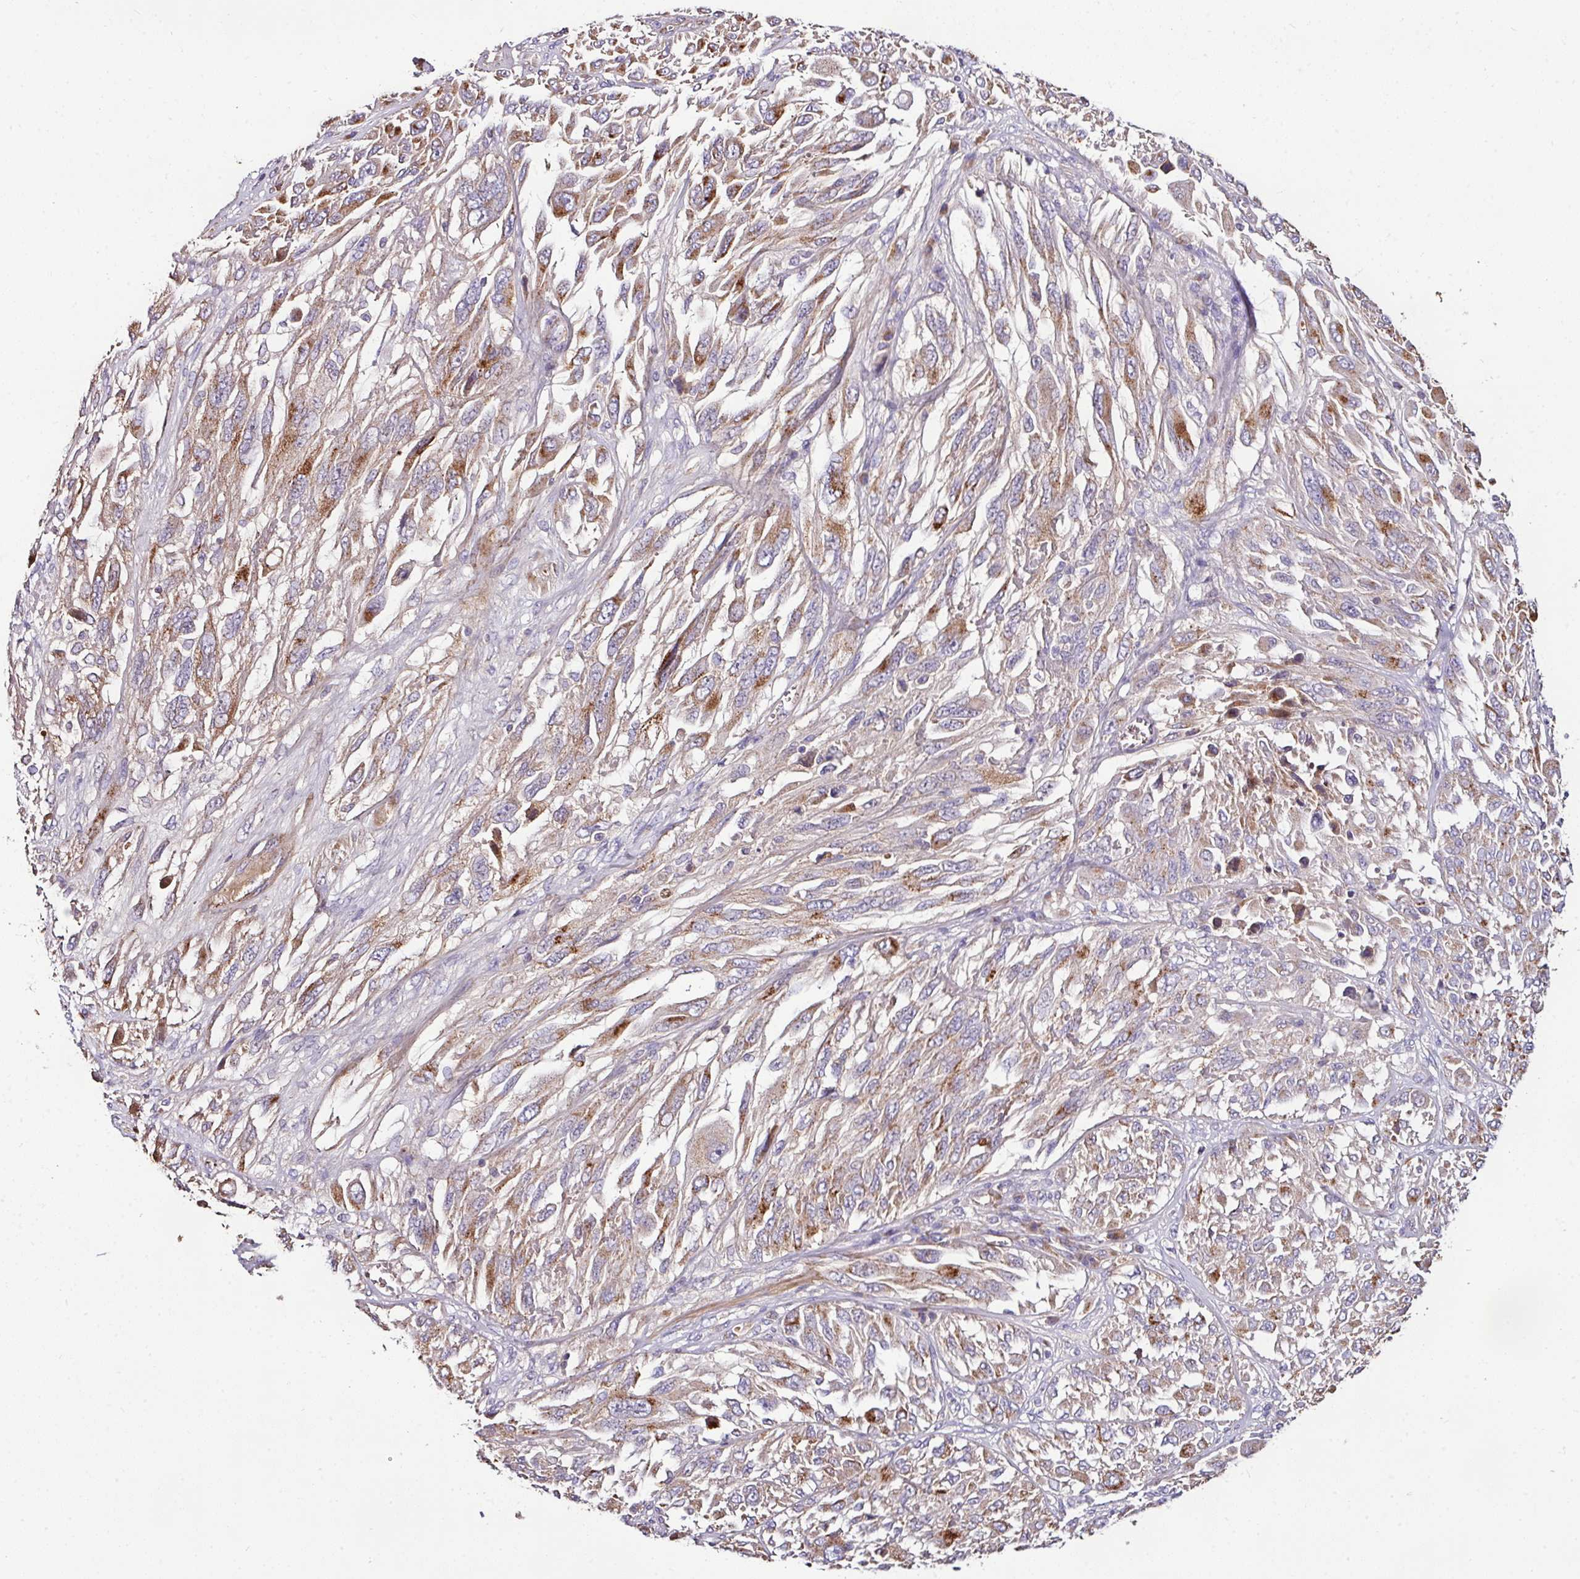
{"staining": {"intensity": "moderate", "quantity": "25%-75%", "location": "cytoplasmic/membranous"}, "tissue": "melanoma", "cell_type": "Tumor cells", "image_type": "cancer", "snomed": [{"axis": "morphology", "description": "Malignant melanoma, NOS"}, {"axis": "topography", "description": "Skin"}], "caption": "Protein expression analysis of human melanoma reveals moderate cytoplasmic/membranous positivity in approximately 25%-75% of tumor cells.", "gene": "CPD", "patient": {"sex": "female", "age": 91}}